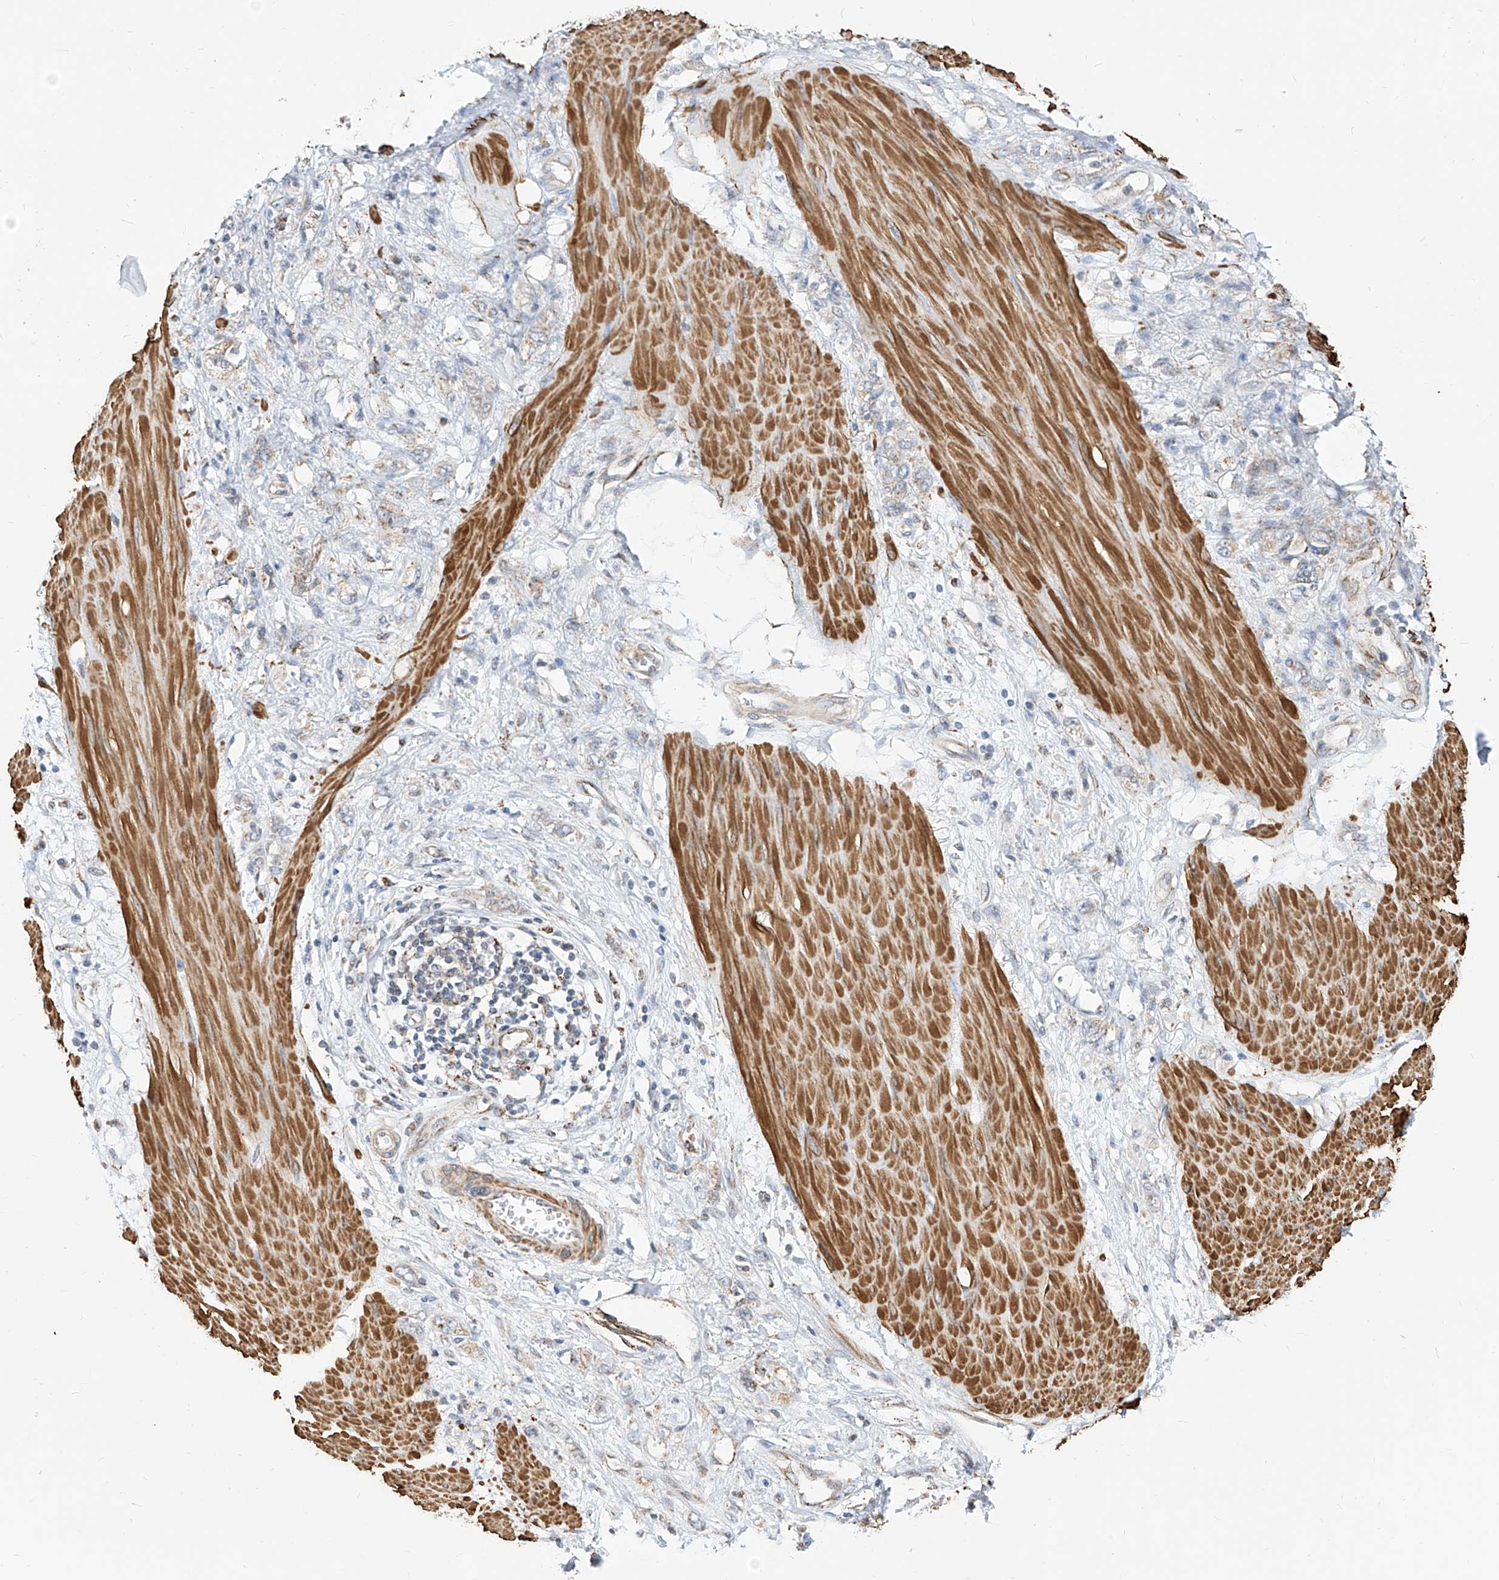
{"staining": {"intensity": "weak", "quantity": "<25%", "location": "cytoplasmic/membranous"}, "tissue": "stomach cancer", "cell_type": "Tumor cells", "image_type": "cancer", "snomed": [{"axis": "morphology", "description": "Adenocarcinoma, NOS"}, {"axis": "topography", "description": "Stomach"}], "caption": "The micrograph demonstrates no significant expression in tumor cells of stomach cancer.", "gene": "TTLL8", "patient": {"sex": "female", "age": 76}}